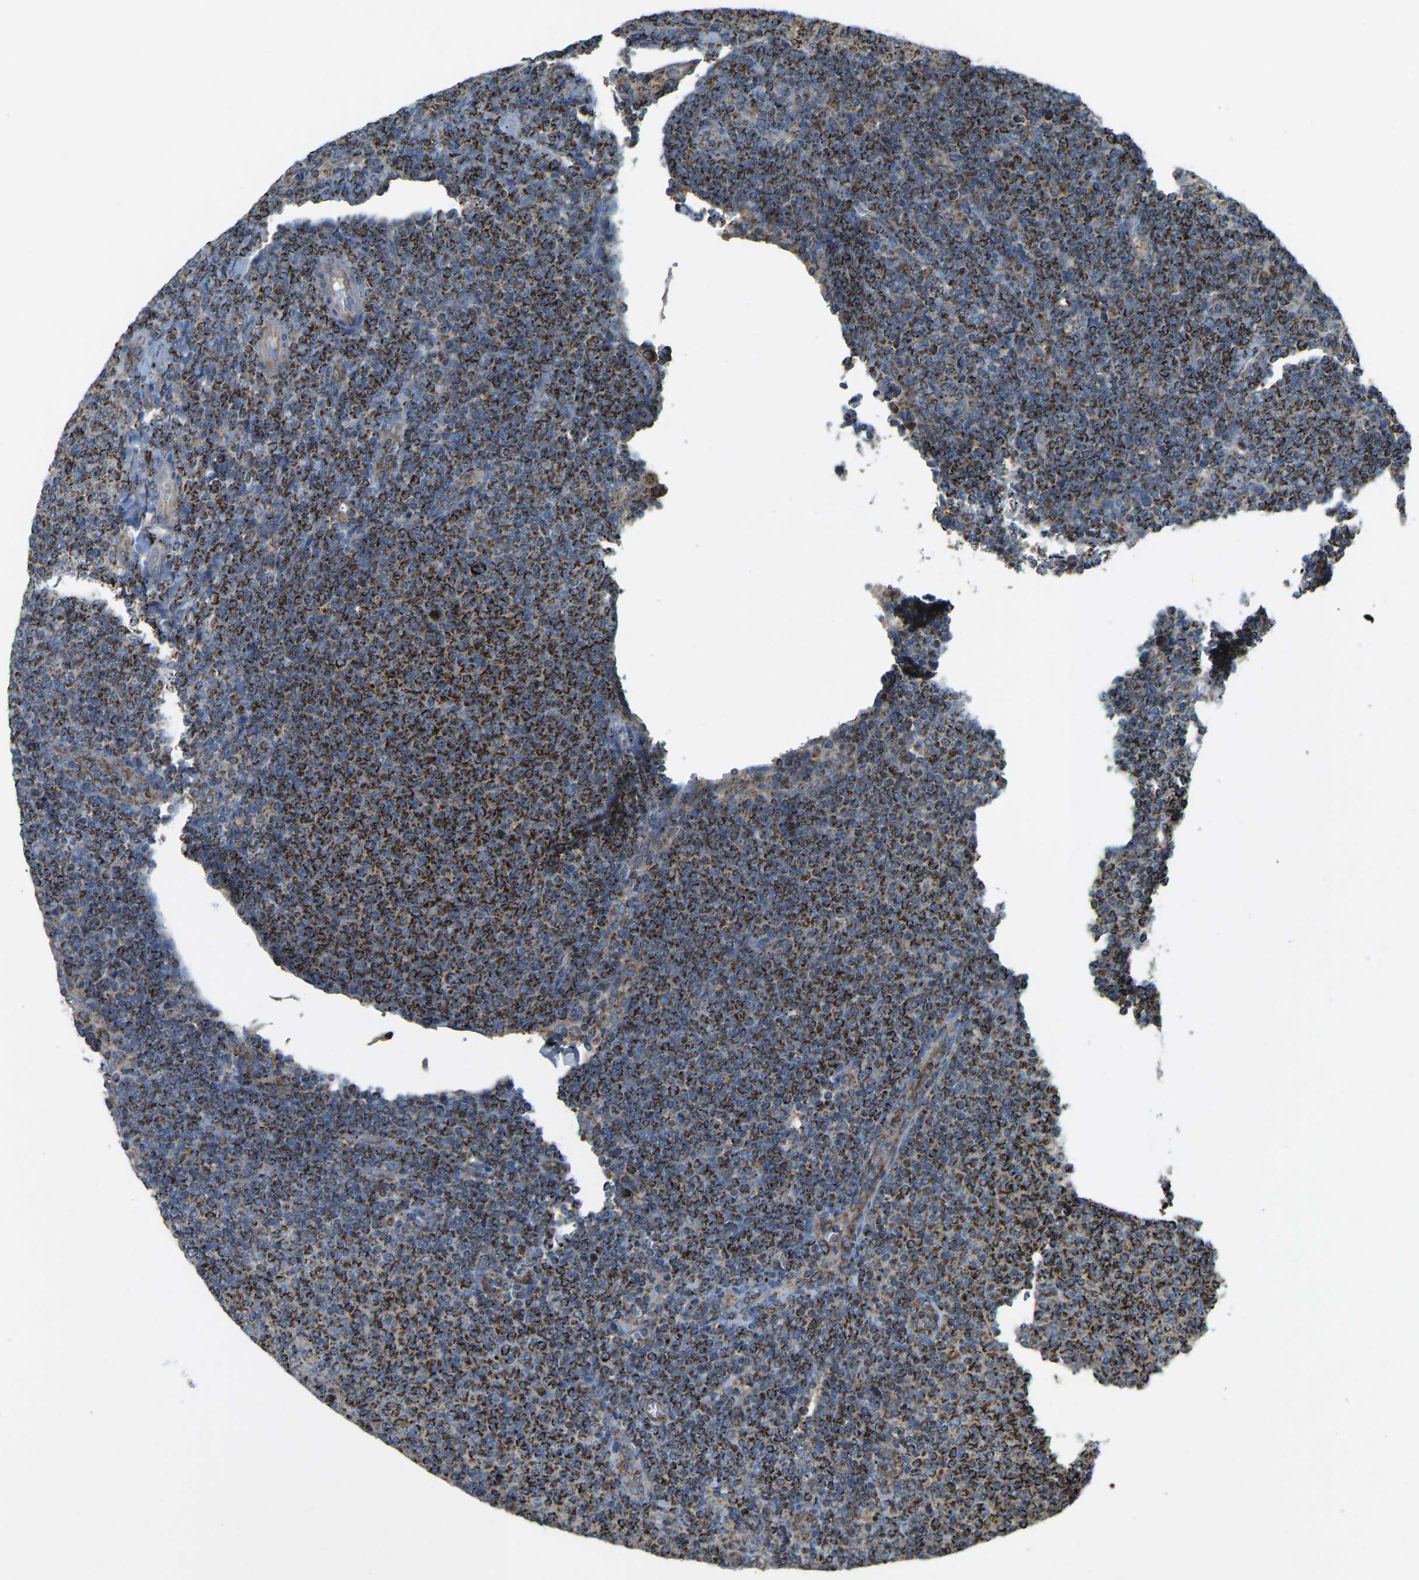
{"staining": {"intensity": "strong", "quantity": ">75%", "location": "cytoplasmic/membranous"}, "tissue": "lymphoma", "cell_type": "Tumor cells", "image_type": "cancer", "snomed": [{"axis": "morphology", "description": "Malignant lymphoma, non-Hodgkin's type, Low grade"}, {"axis": "topography", "description": "Lymph node"}], "caption": "A brown stain shows strong cytoplasmic/membranous expression of a protein in human low-grade malignant lymphoma, non-Hodgkin's type tumor cells. Ihc stains the protein in brown and the nuclei are stained blue.", "gene": "PSMD7", "patient": {"sex": "male", "age": 66}}